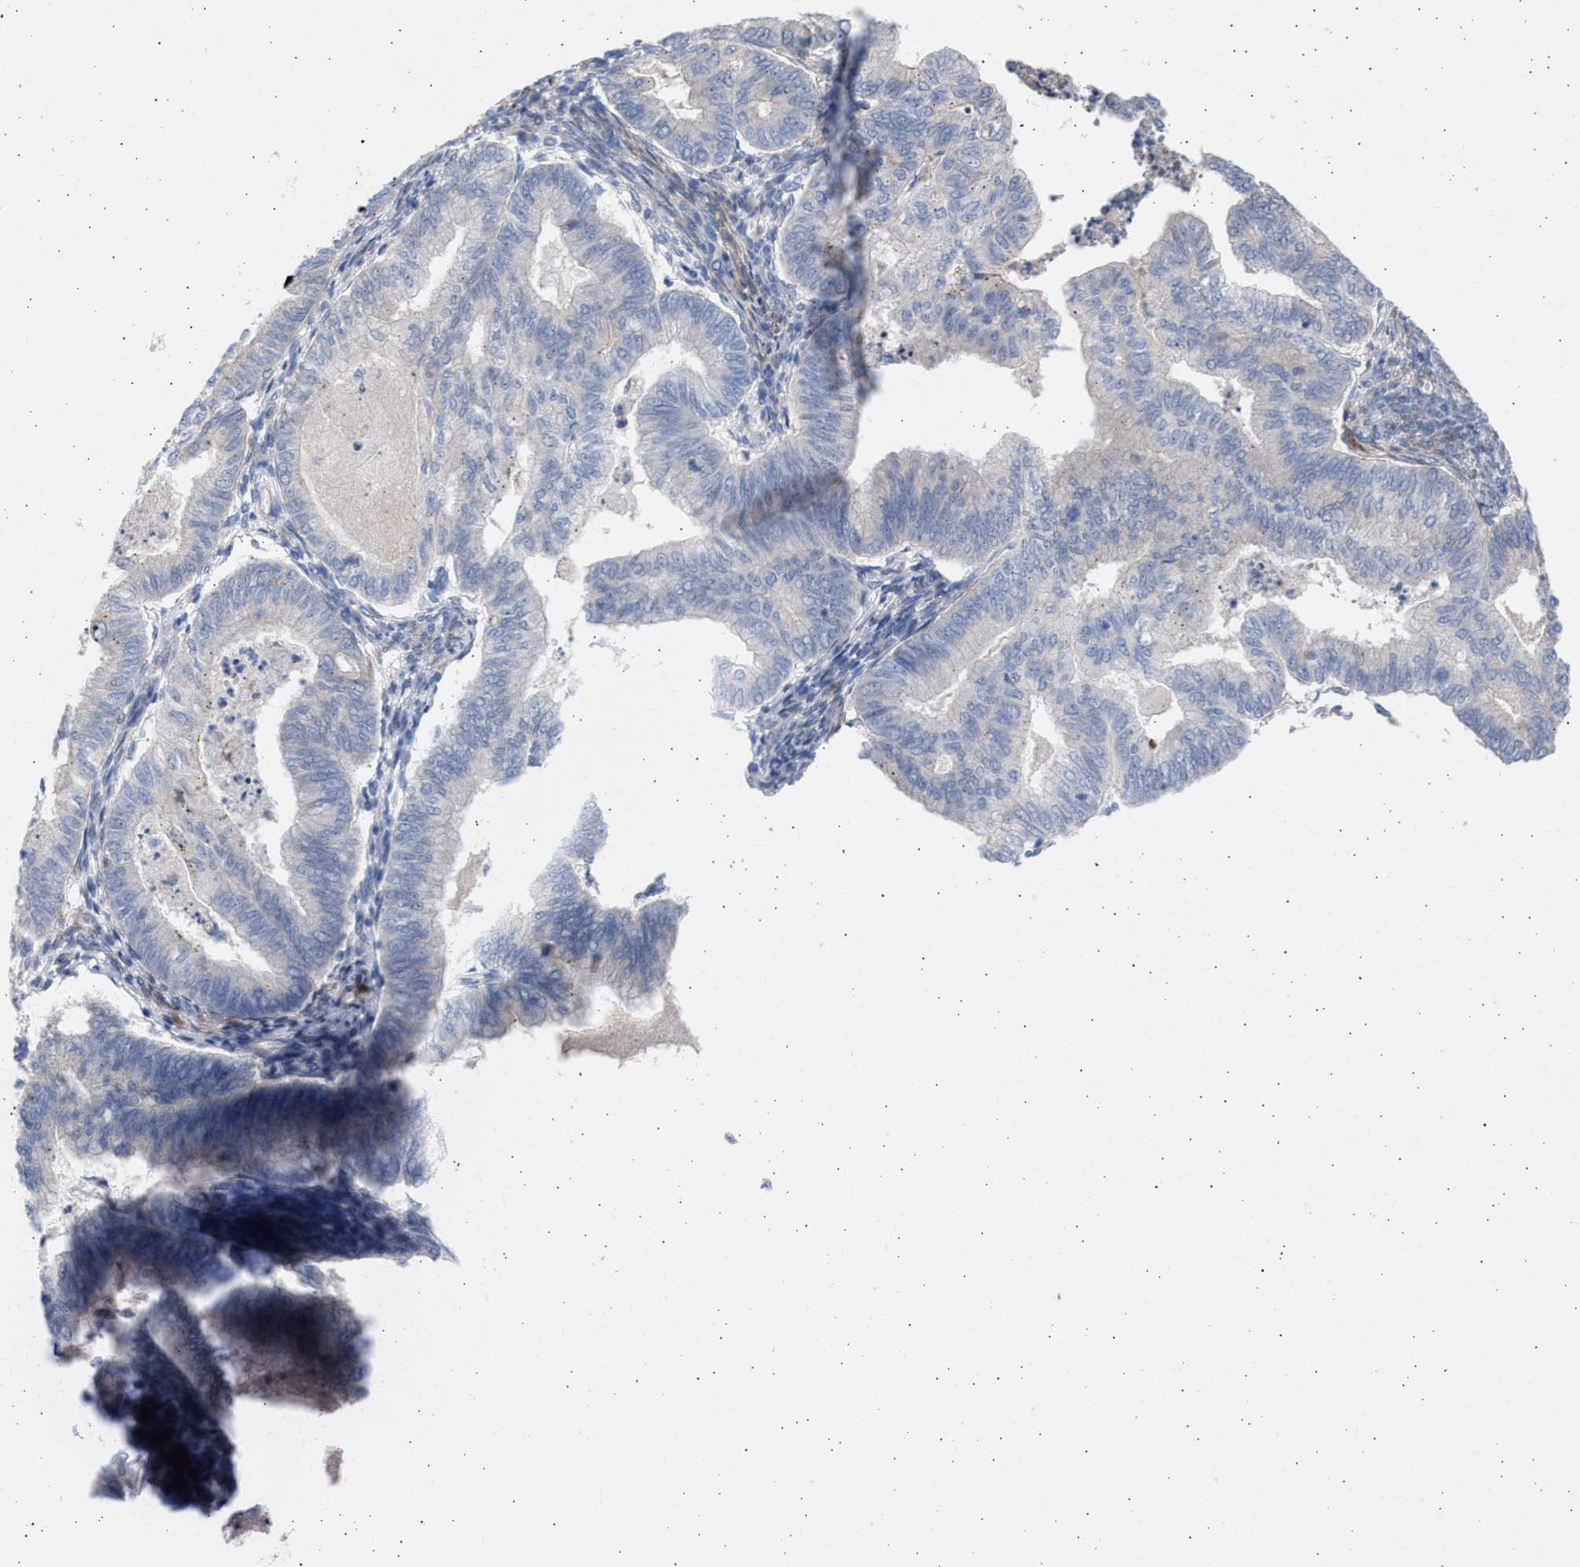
{"staining": {"intensity": "negative", "quantity": "none", "location": "none"}, "tissue": "endometrial cancer", "cell_type": "Tumor cells", "image_type": "cancer", "snomed": [{"axis": "morphology", "description": "Polyp, NOS"}, {"axis": "morphology", "description": "Adenocarcinoma, NOS"}, {"axis": "morphology", "description": "Adenoma, NOS"}, {"axis": "topography", "description": "Endometrium"}], "caption": "The micrograph reveals no significant expression in tumor cells of endometrial cancer. Brightfield microscopy of immunohistochemistry (IHC) stained with DAB (3,3'-diaminobenzidine) (brown) and hematoxylin (blue), captured at high magnification.", "gene": "NBR1", "patient": {"sex": "female", "age": 79}}